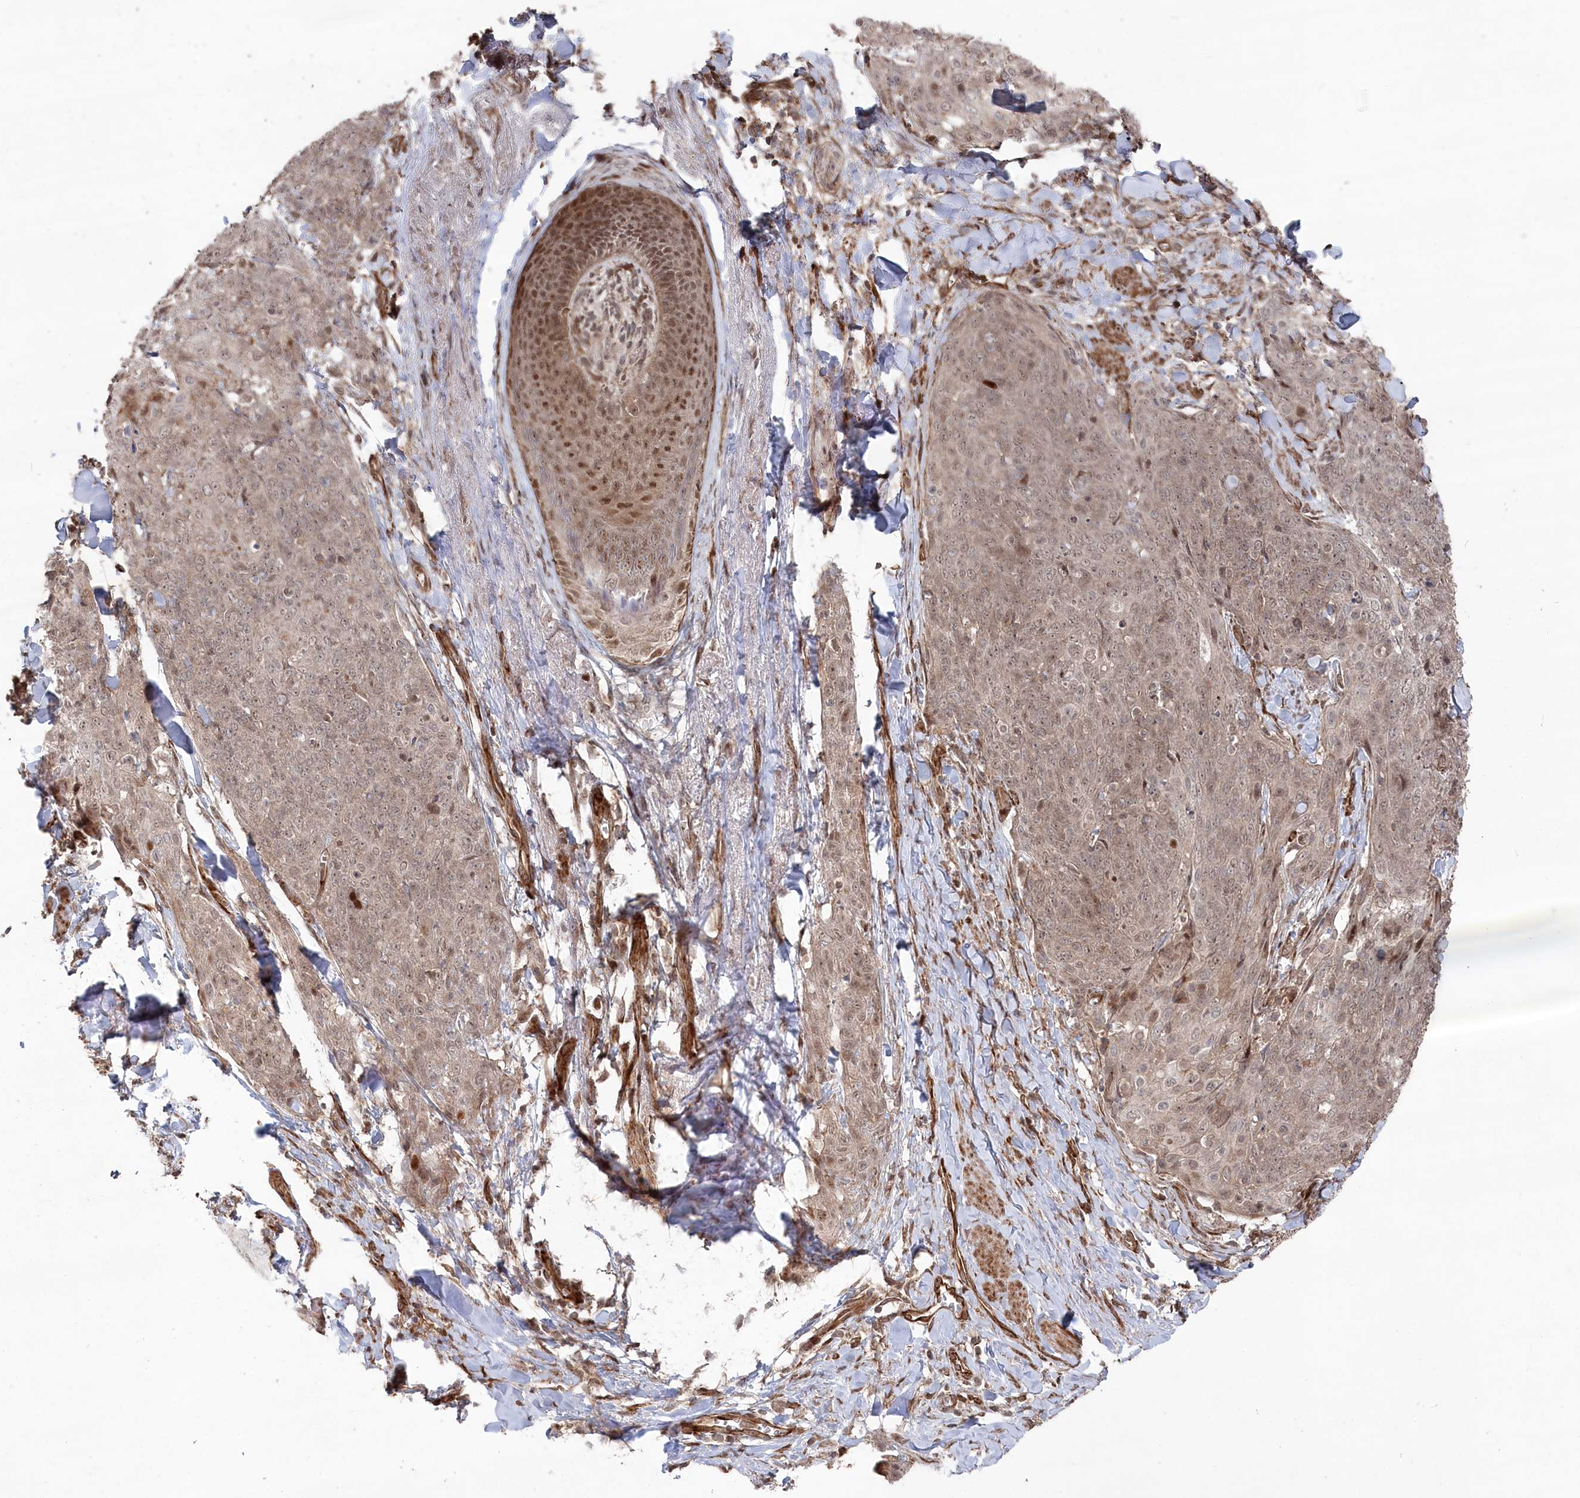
{"staining": {"intensity": "weak", "quantity": ">75%", "location": "cytoplasmic/membranous,nuclear"}, "tissue": "skin cancer", "cell_type": "Tumor cells", "image_type": "cancer", "snomed": [{"axis": "morphology", "description": "Squamous cell carcinoma, NOS"}, {"axis": "topography", "description": "Skin"}, {"axis": "topography", "description": "Vulva"}], "caption": "IHC (DAB (3,3'-diaminobenzidine)) staining of human skin cancer (squamous cell carcinoma) displays weak cytoplasmic/membranous and nuclear protein expression in about >75% of tumor cells.", "gene": "POLR3A", "patient": {"sex": "female", "age": 85}}